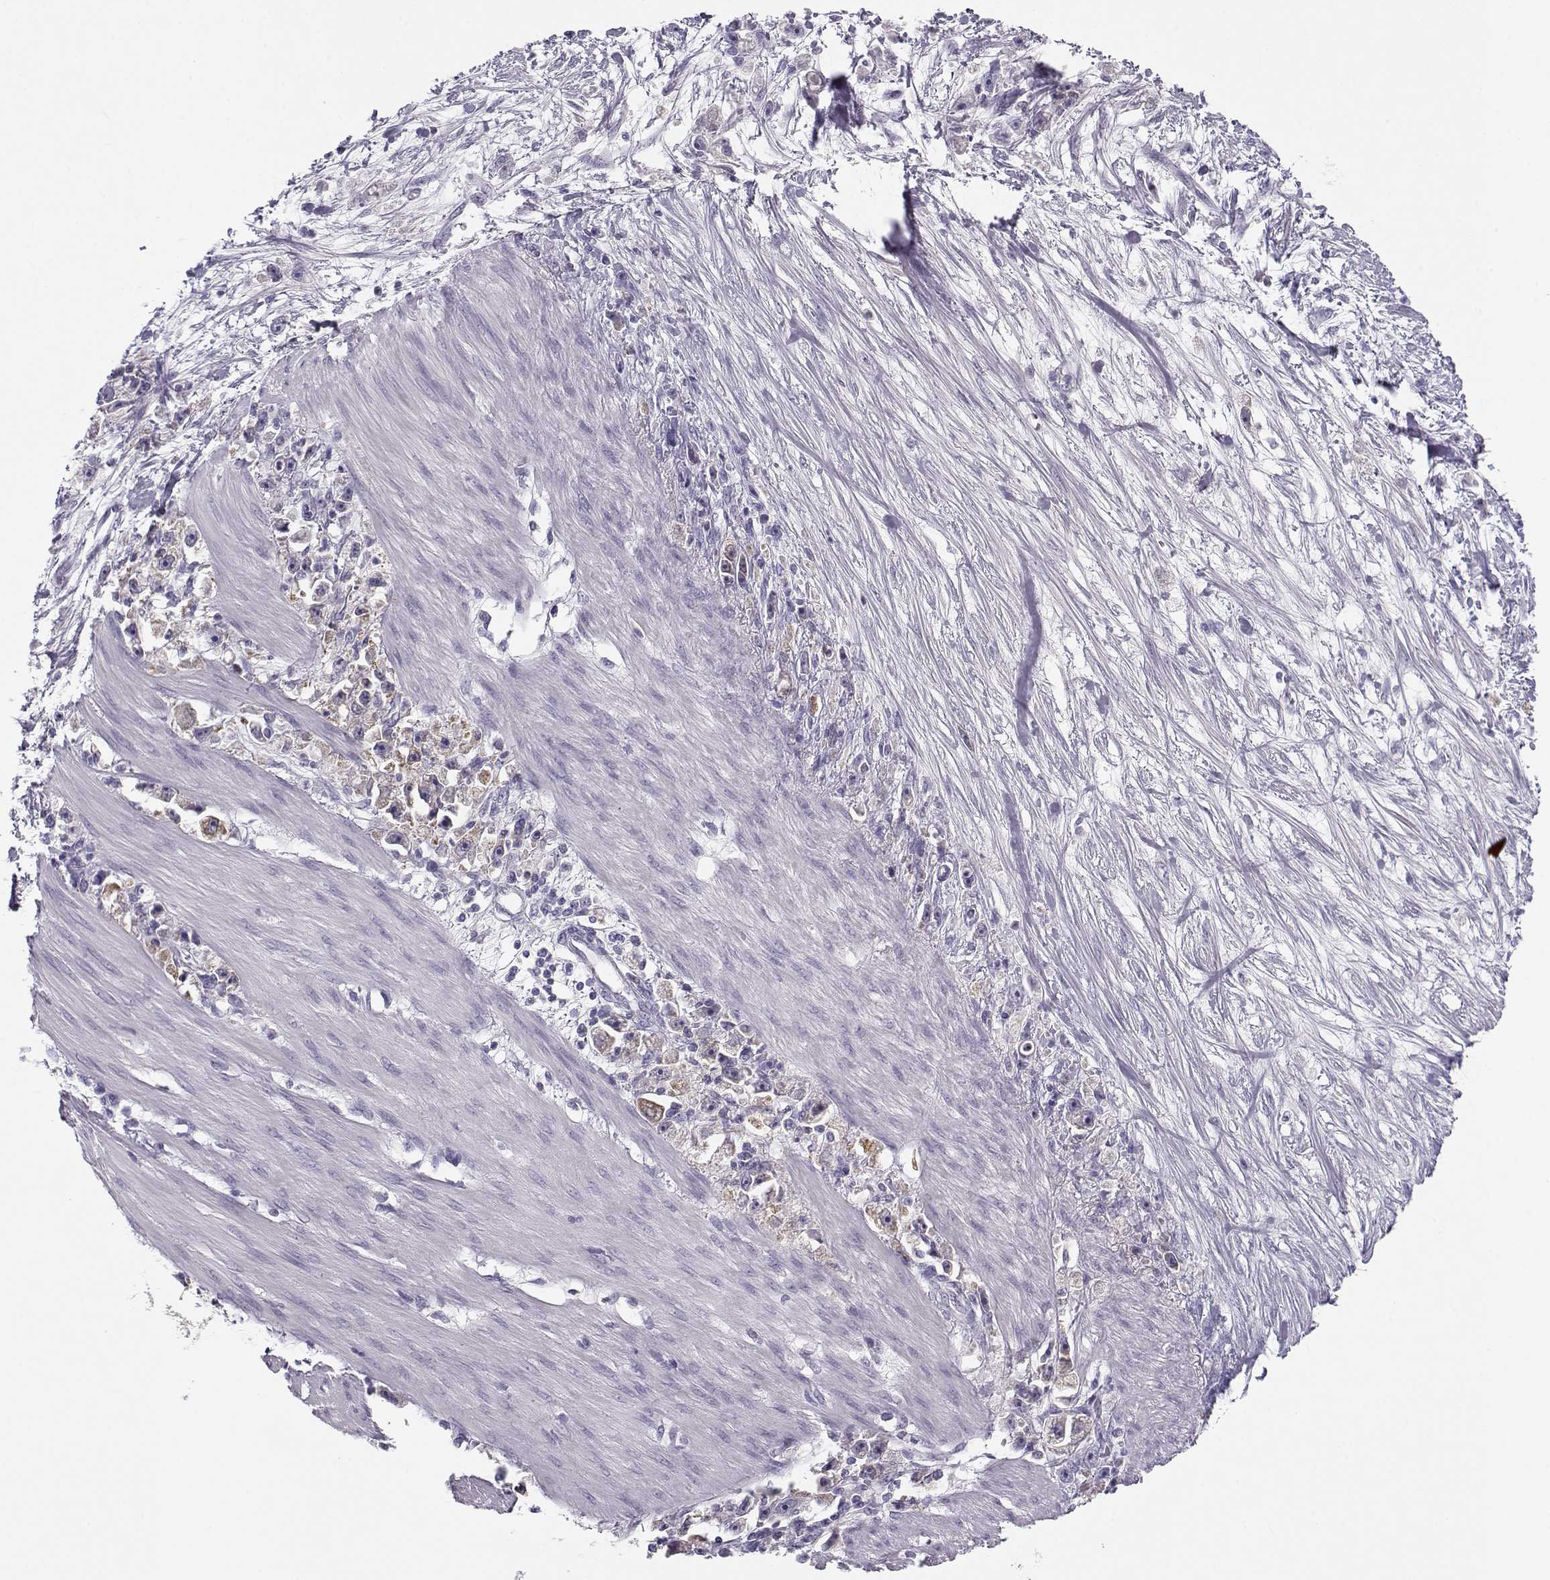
{"staining": {"intensity": "negative", "quantity": "none", "location": "none"}, "tissue": "stomach cancer", "cell_type": "Tumor cells", "image_type": "cancer", "snomed": [{"axis": "morphology", "description": "Adenocarcinoma, NOS"}, {"axis": "topography", "description": "Stomach"}], "caption": "Human adenocarcinoma (stomach) stained for a protein using immunohistochemistry demonstrates no expression in tumor cells.", "gene": "CFAP77", "patient": {"sex": "female", "age": 59}}